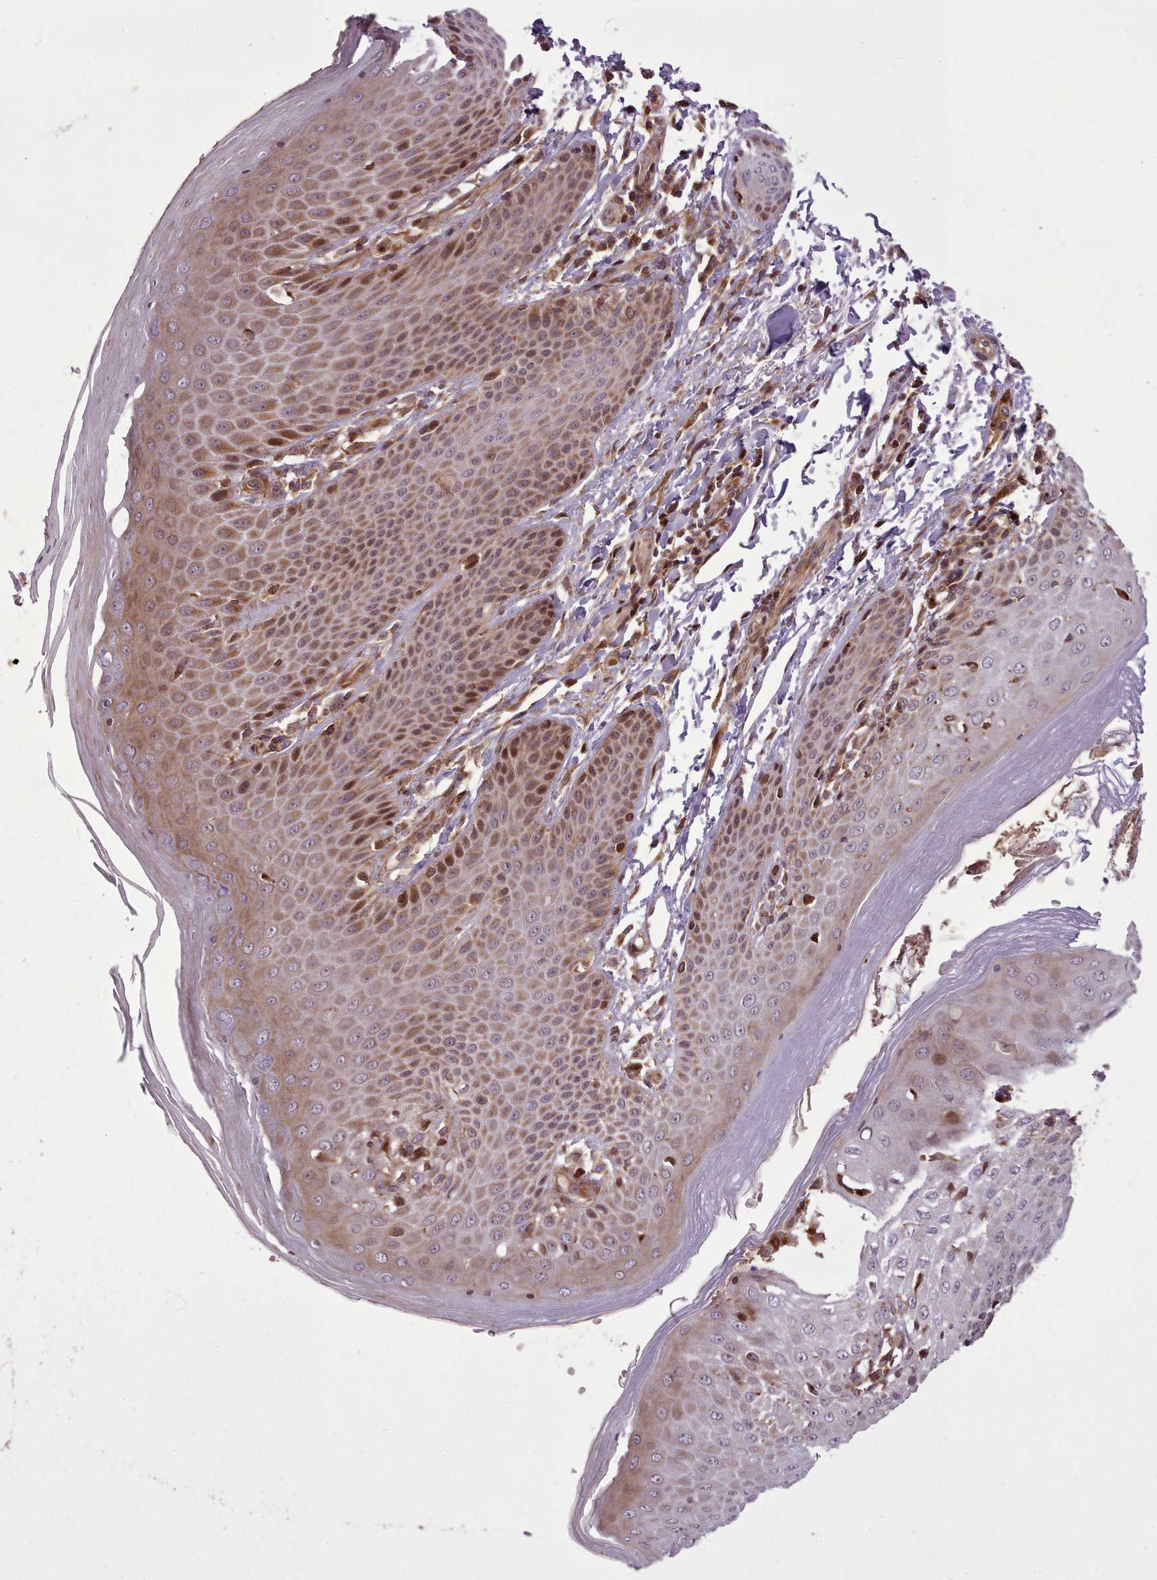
{"staining": {"intensity": "moderate", "quantity": ">75%", "location": "cytoplasmic/membranous,nuclear"}, "tissue": "skin", "cell_type": "Epidermal cells", "image_type": "normal", "snomed": [{"axis": "morphology", "description": "Normal tissue, NOS"}, {"axis": "topography", "description": "Peripheral nerve tissue"}], "caption": "Epidermal cells exhibit medium levels of moderate cytoplasmic/membranous,nuclear positivity in approximately >75% of cells in benign human skin.", "gene": "NLRP7", "patient": {"sex": "male", "age": 51}}